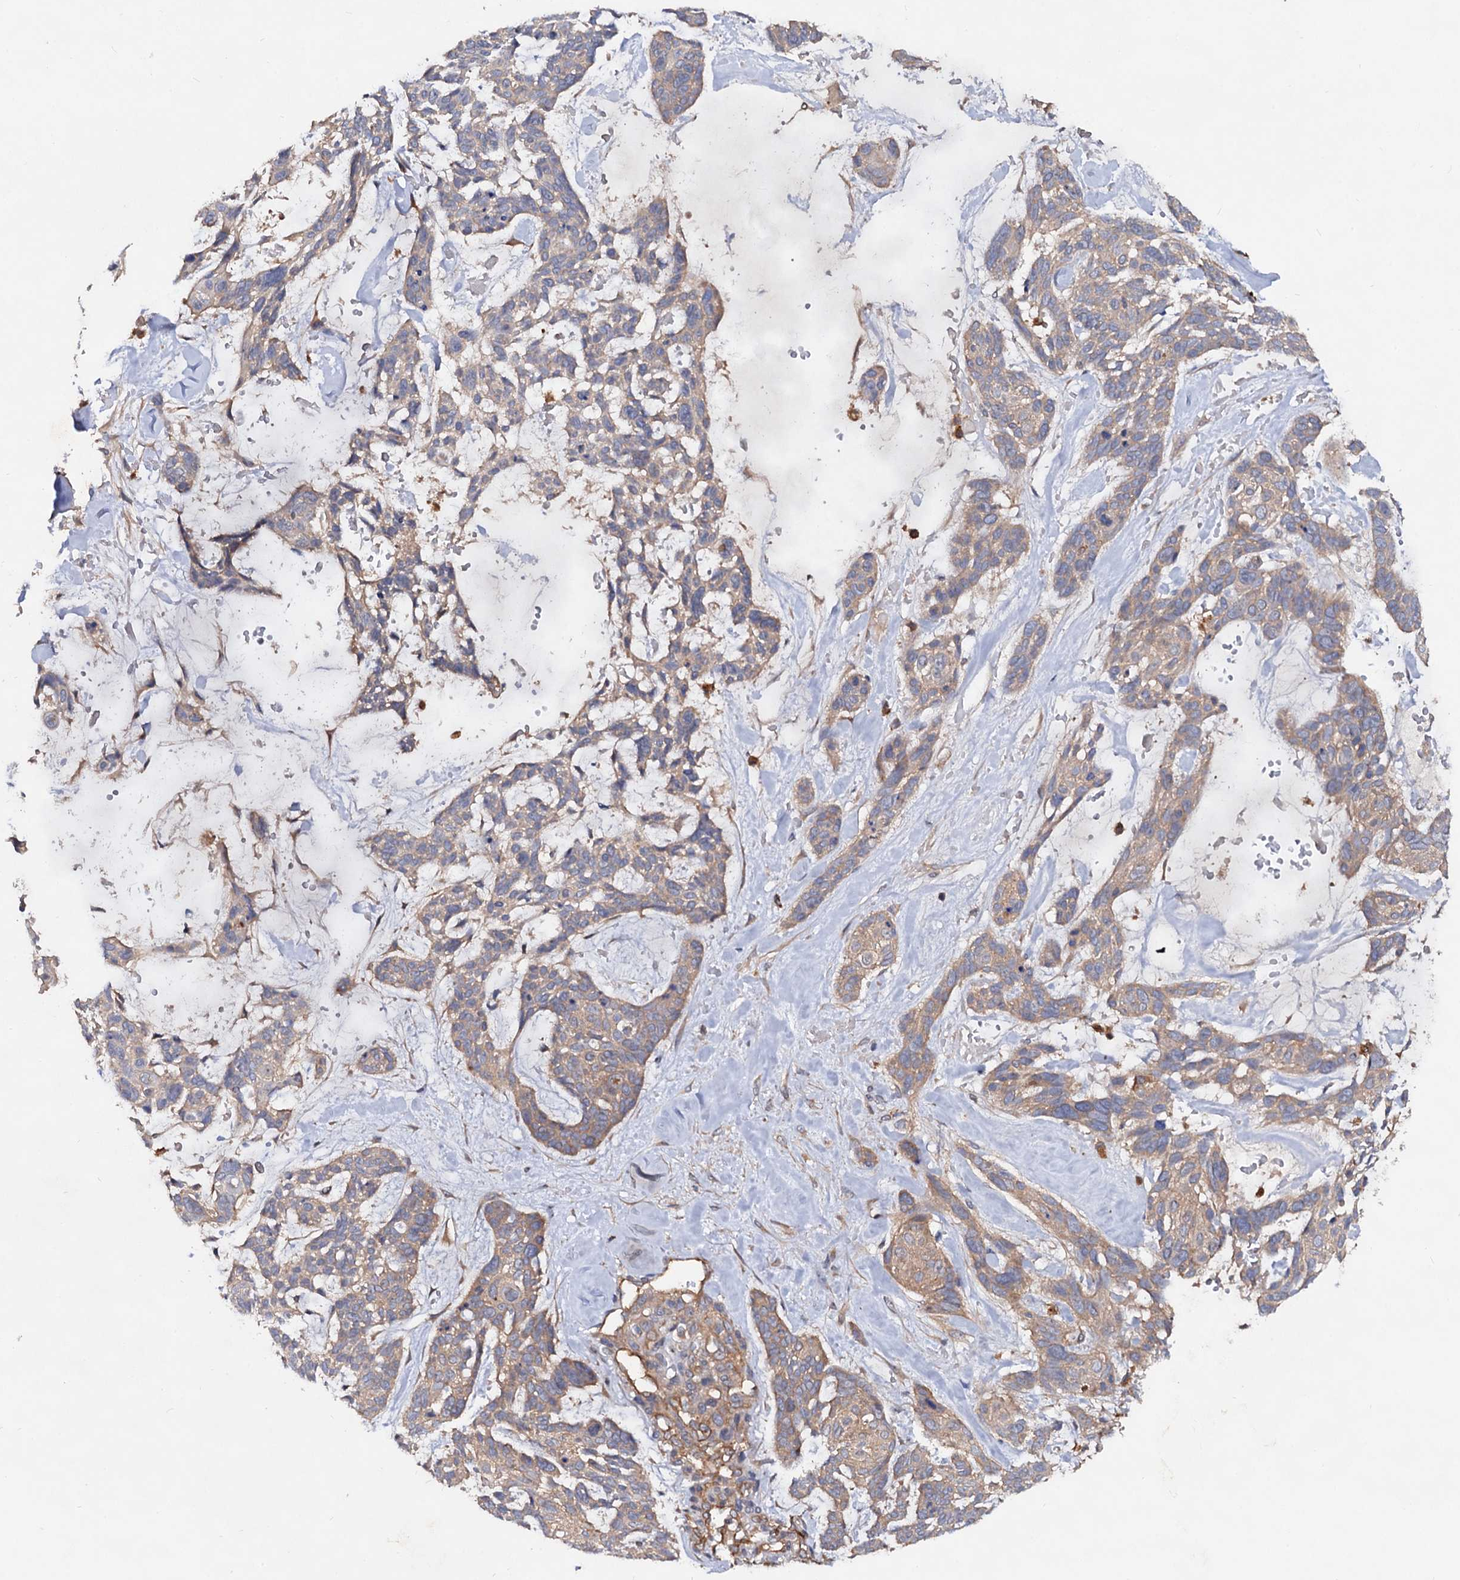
{"staining": {"intensity": "weak", "quantity": "<25%", "location": "cytoplasmic/membranous"}, "tissue": "skin cancer", "cell_type": "Tumor cells", "image_type": "cancer", "snomed": [{"axis": "morphology", "description": "Basal cell carcinoma"}, {"axis": "topography", "description": "Skin"}], "caption": "Tumor cells show no significant positivity in skin cancer.", "gene": "VPS29", "patient": {"sex": "male", "age": 88}}